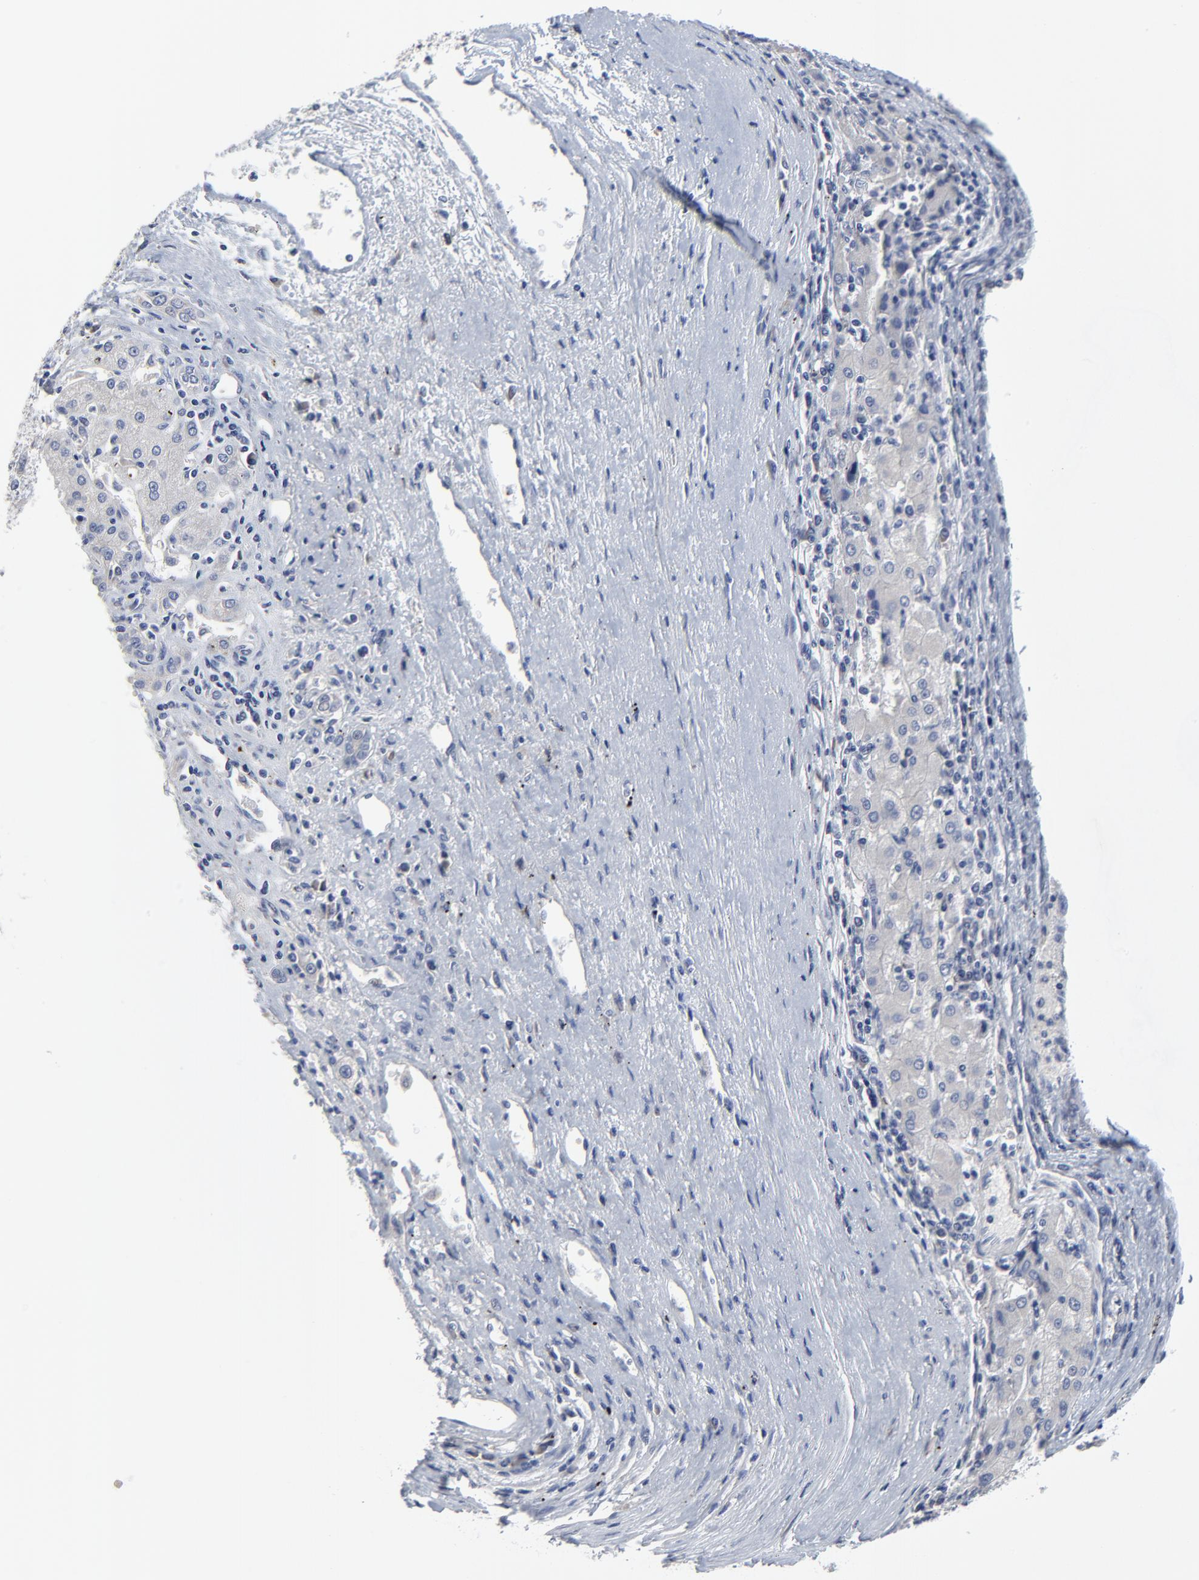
{"staining": {"intensity": "negative", "quantity": "none", "location": "none"}, "tissue": "liver cancer", "cell_type": "Tumor cells", "image_type": "cancer", "snomed": [{"axis": "morphology", "description": "Carcinoma, Hepatocellular, NOS"}, {"axis": "topography", "description": "Liver"}], "caption": "Tumor cells are negative for brown protein staining in hepatocellular carcinoma (liver).", "gene": "DHRSX", "patient": {"sex": "male", "age": 72}}